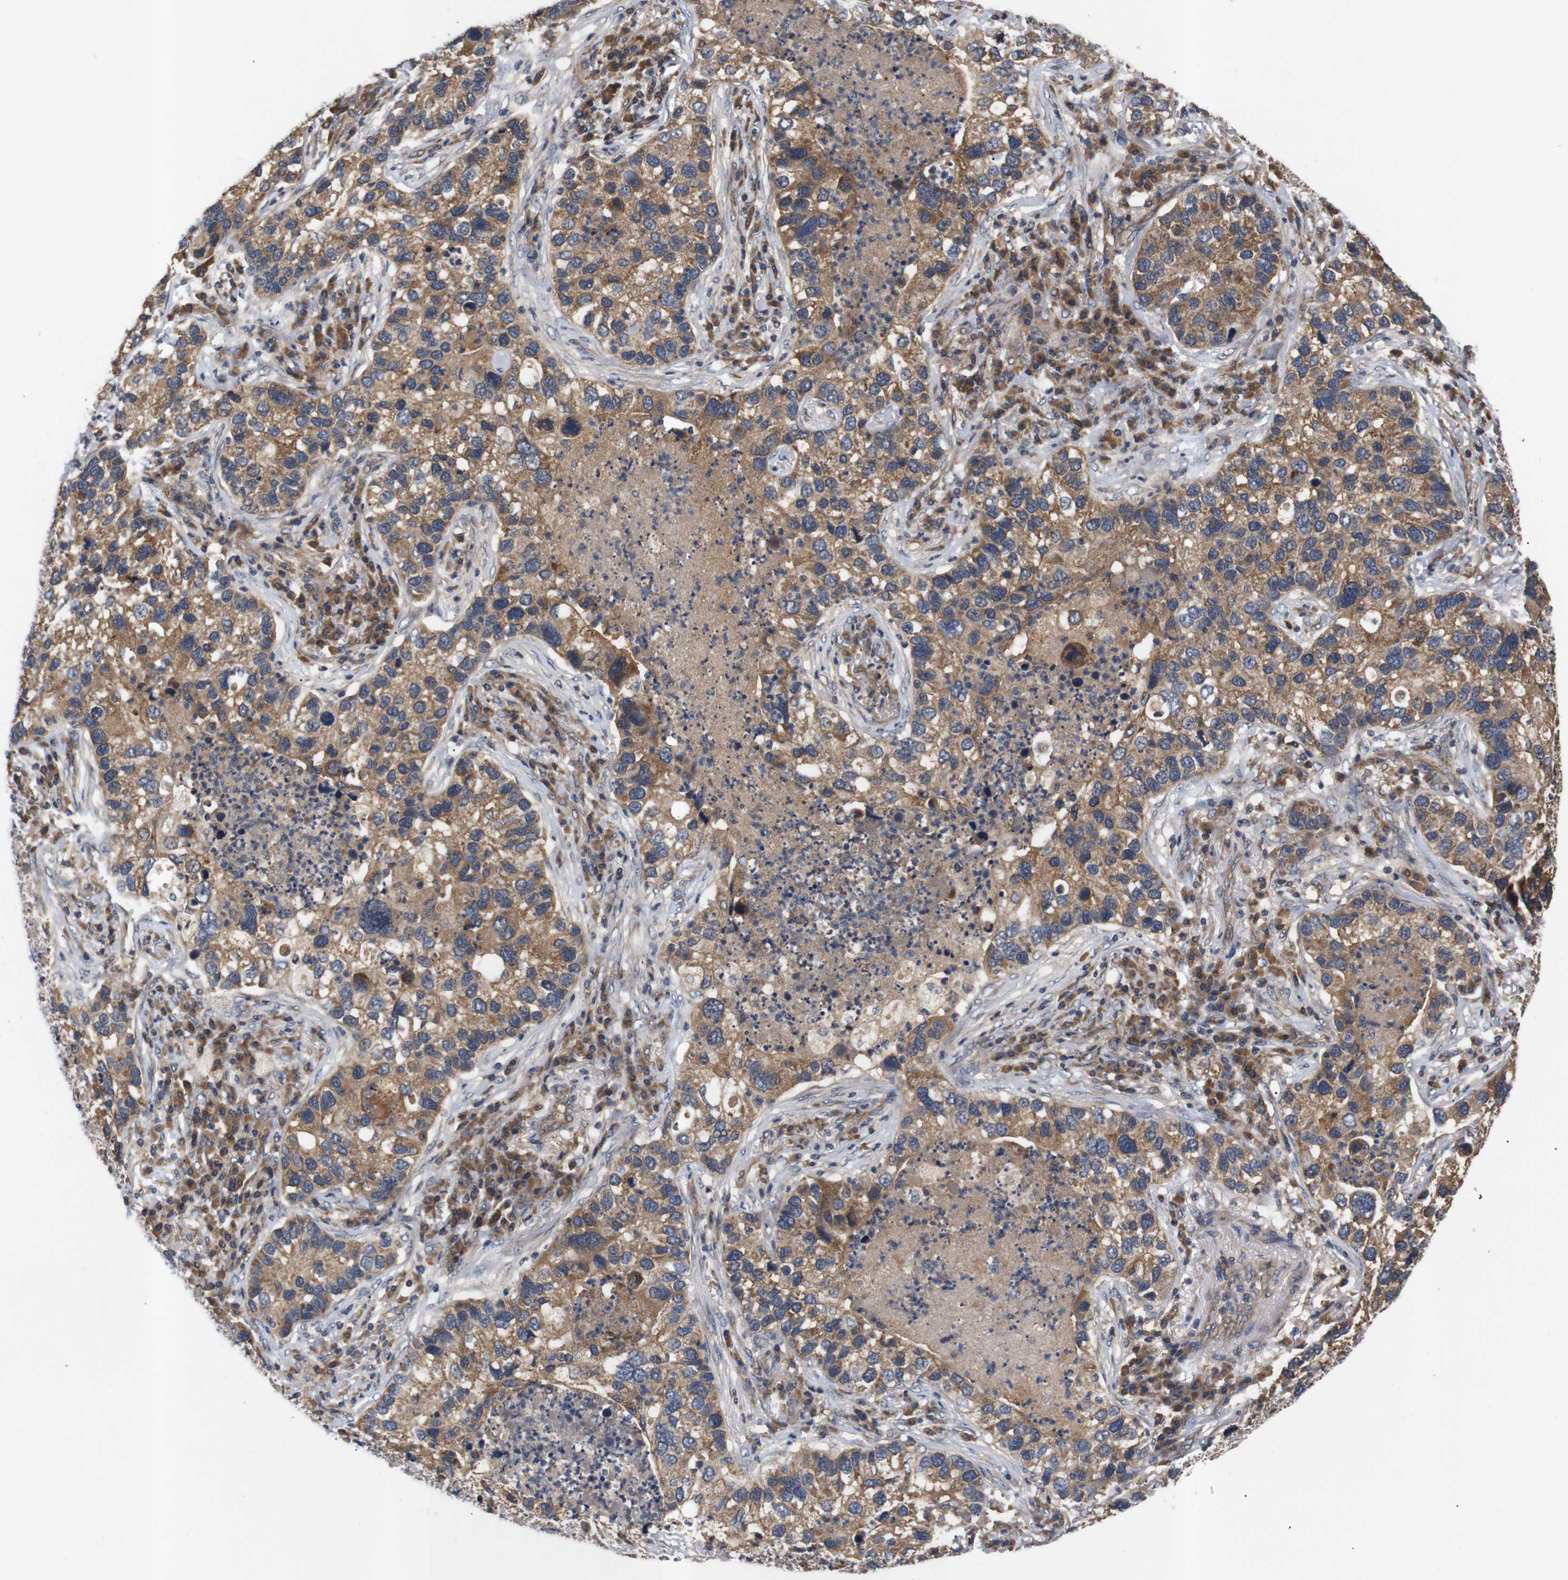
{"staining": {"intensity": "moderate", "quantity": ">75%", "location": "cytoplasmic/membranous"}, "tissue": "lung cancer", "cell_type": "Tumor cells", "image_type": "cancer", "snomed": [{"axis": "morphology", "description": "Normal tissue, NOS"}, {"axis": "morphology", "description": "Adenocarcinoma, NOS"}, {"axis": "topography", "description": "Bronchus"}, {"axis": "topography", "description": "Lung"}], "caption": "DAB immunohistochemical staining of adenocarcinoma (lung) displays moderate cytoplasmic/membranous protein staining in about >75% of tumor cells.", "gene": "RIPK1", "patient": {"sex": "male", "age": 54}}